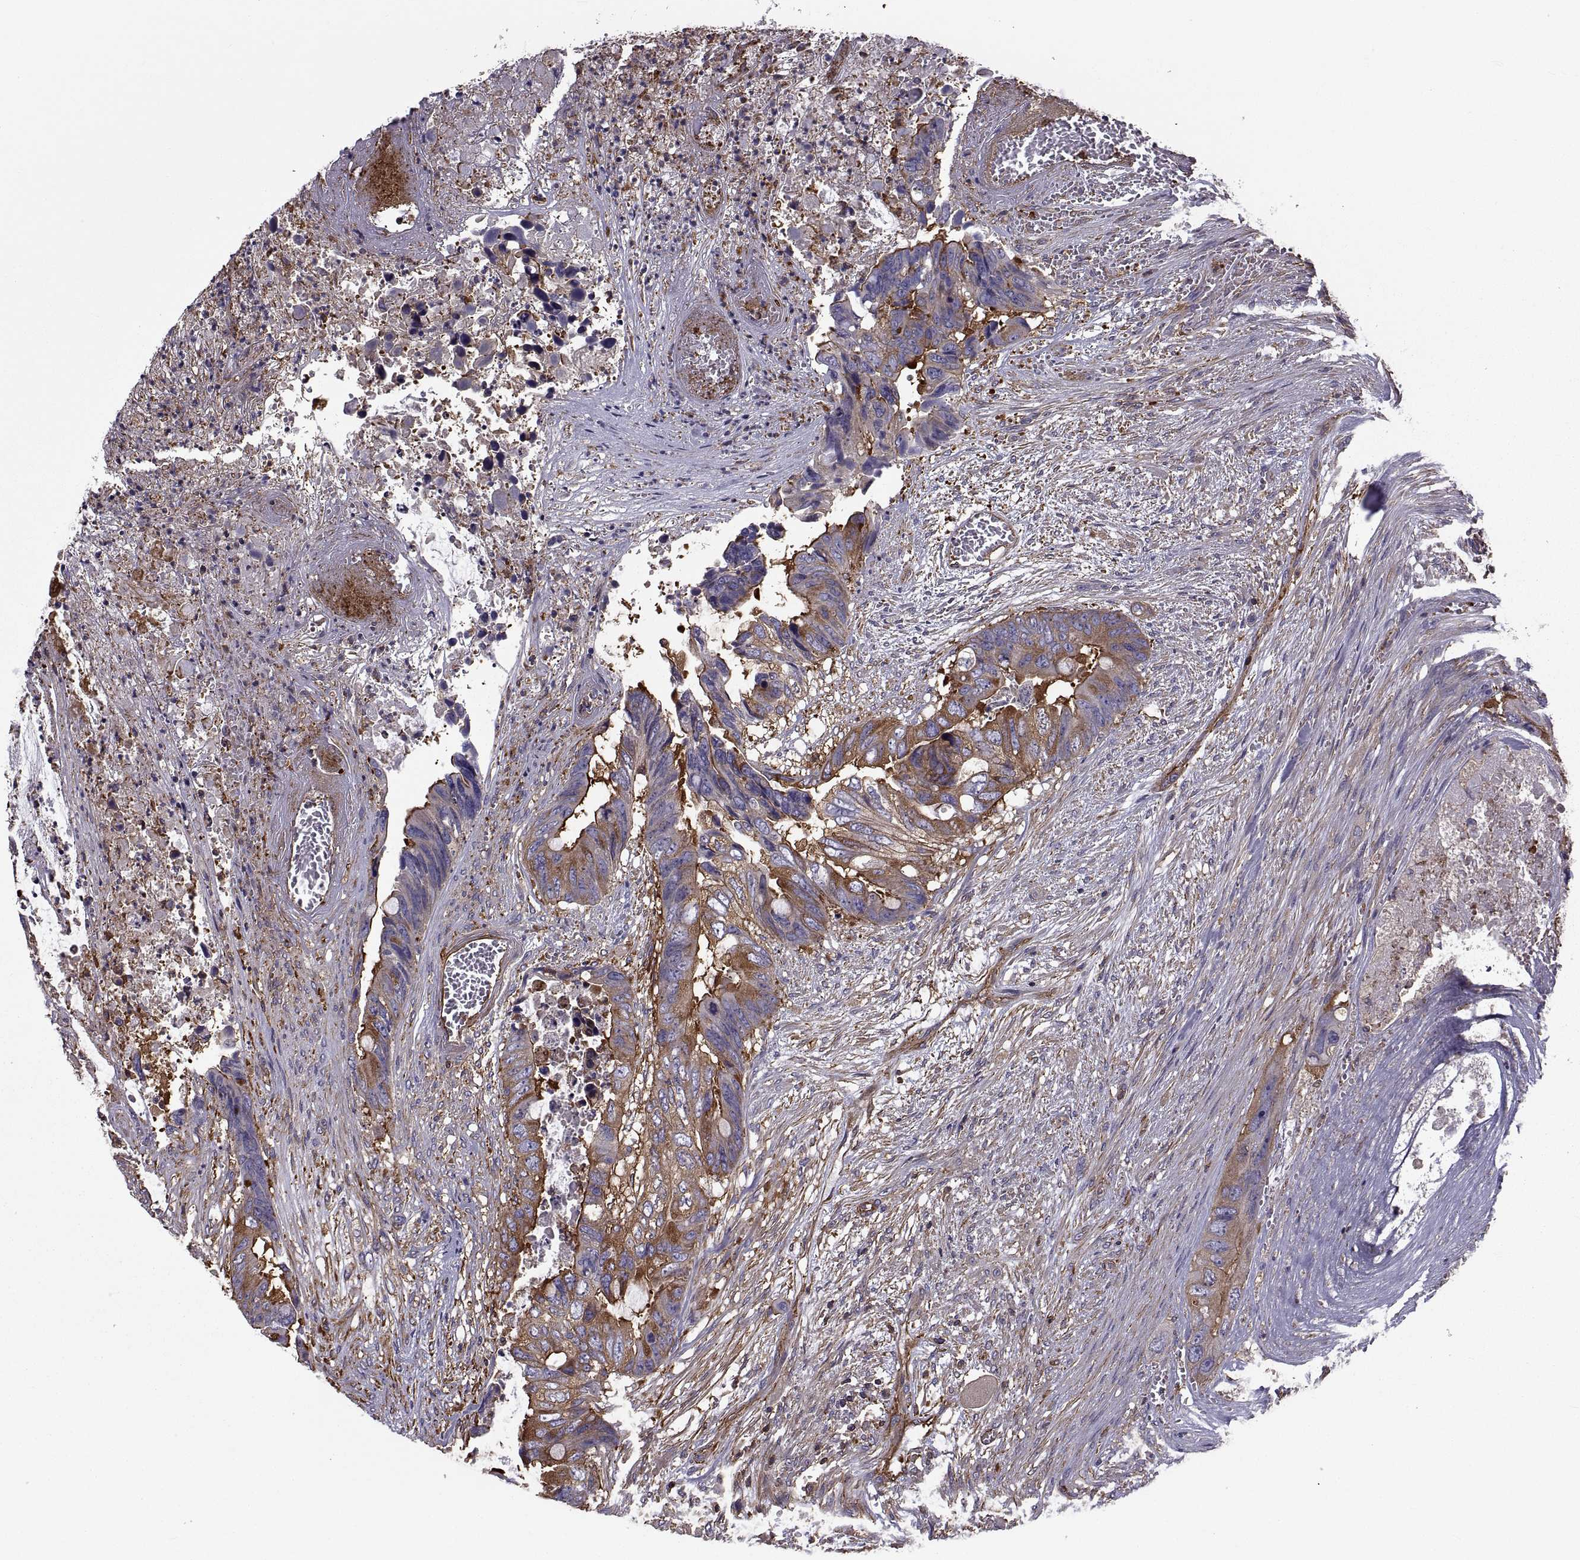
{"staining": {"intensity": "strong", "quantity": "<25%", "location": "cytoplasmic/membranous"}, "tissue": "colorectal cancer", "cell_type": "Tumor cells", "image_type": "cancer", "snomed": [{"axis": "morphology", "description": "Adenocarcinoma, NOS"}, {"axis": "topography", "description": "Rectum"}], "caption": "This is an image of IHC staining of colorectal adenocarcinoma, which shows strong staining in the cytoplasmic/membranous of tumor cells.", "gene": "MYH9", "patient": {"sex": "male", "age": 63}}